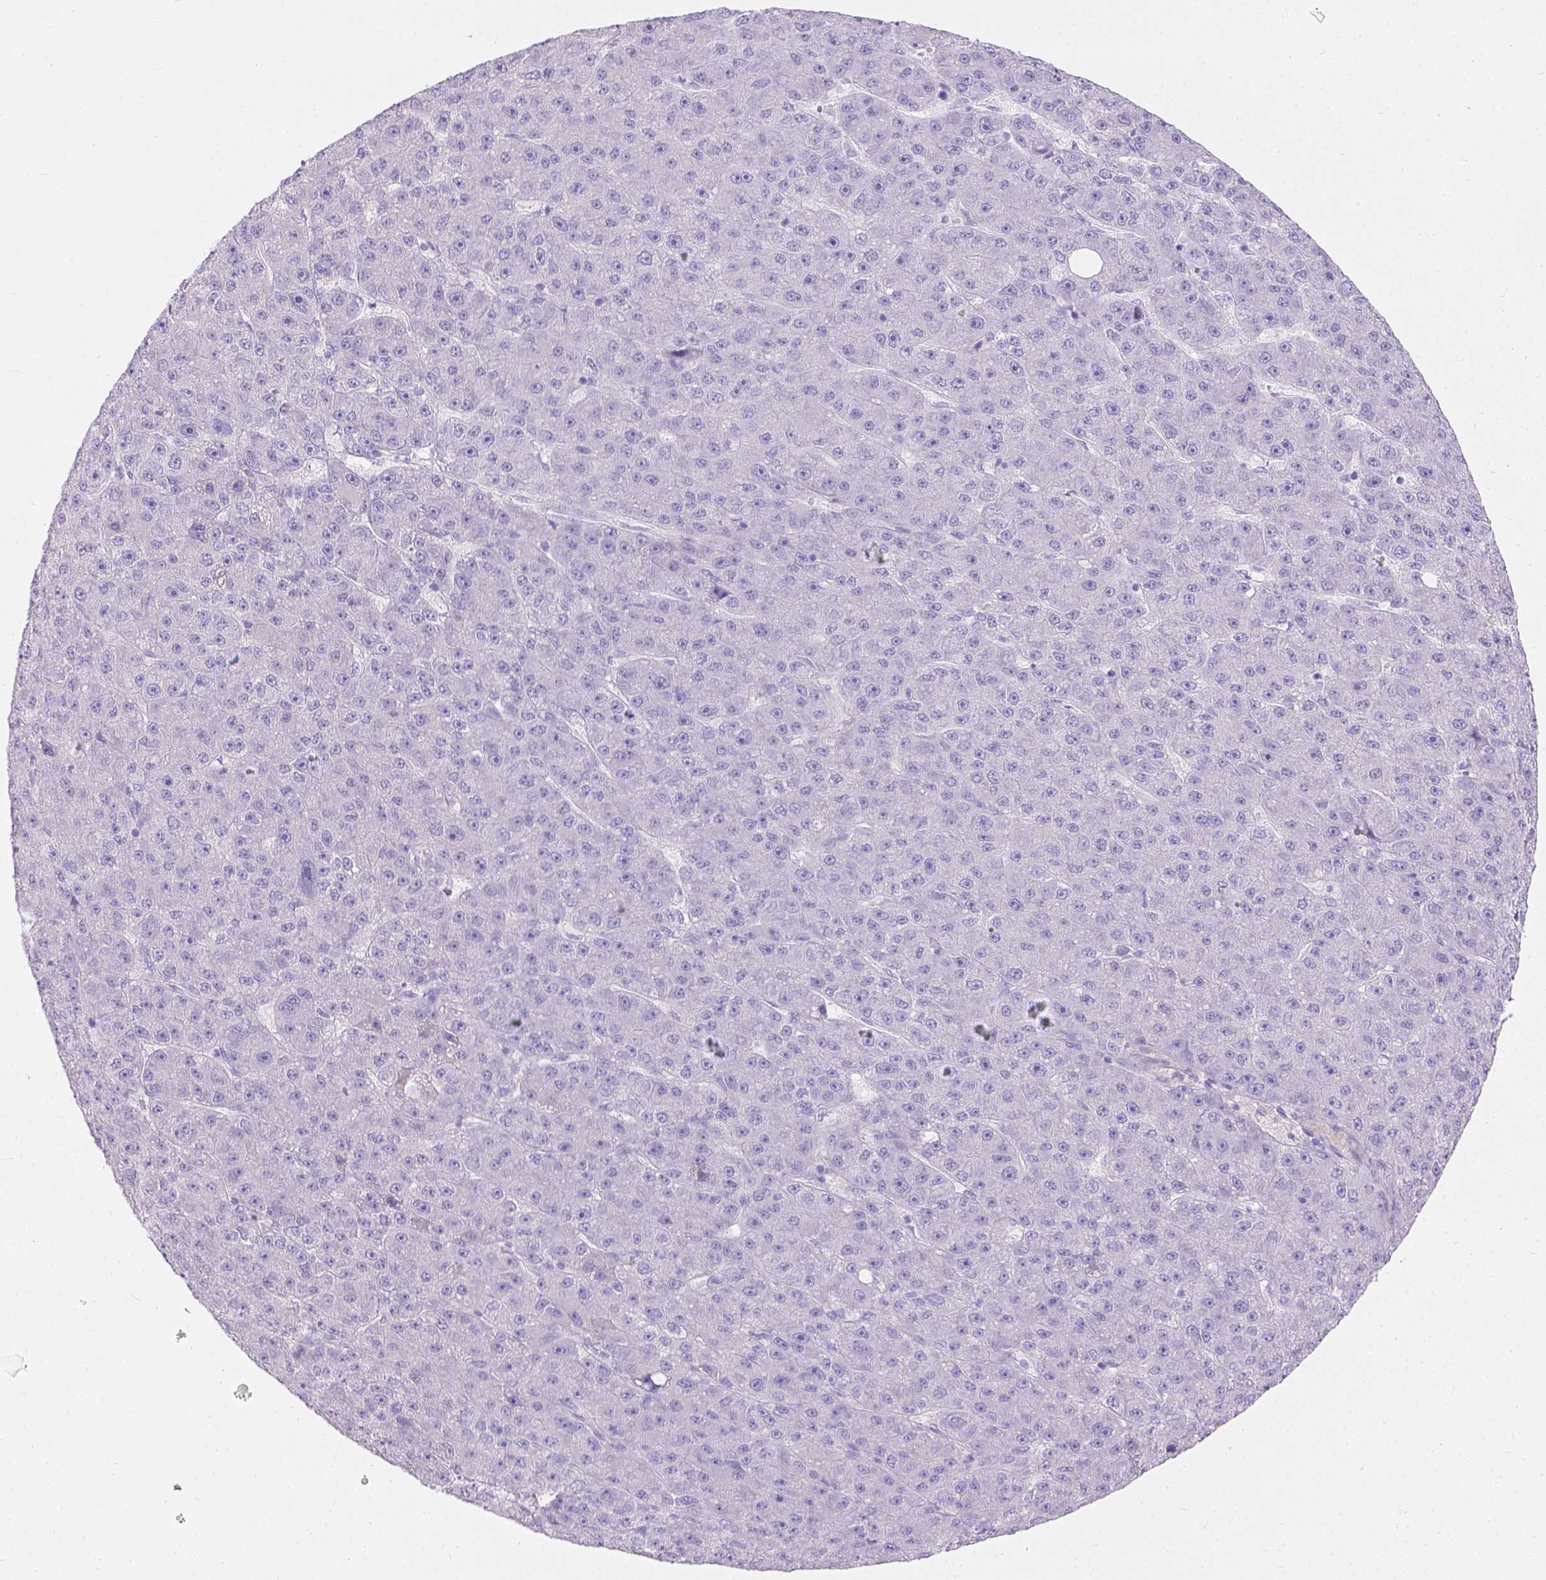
{"staining": {"intensity": "negative", "quantity": "none", "location": "none"}, "tissue": "liver cancer", "cell_type": "Tumor cells", "image_type": "cancer", "snomed": [{"axis": "morphology", "description": "Carcinoma, Hepatocellular, NOS"}, {"axis": "topography", "description": "Liver"}], "caption": "Protein analysis of liver cancer (hepatocellular carcinoma) demonstrates no significant positivity in tumor cells.", "gene": "GAL3ST2", "patient": {"sex": "male", "age": 67}}